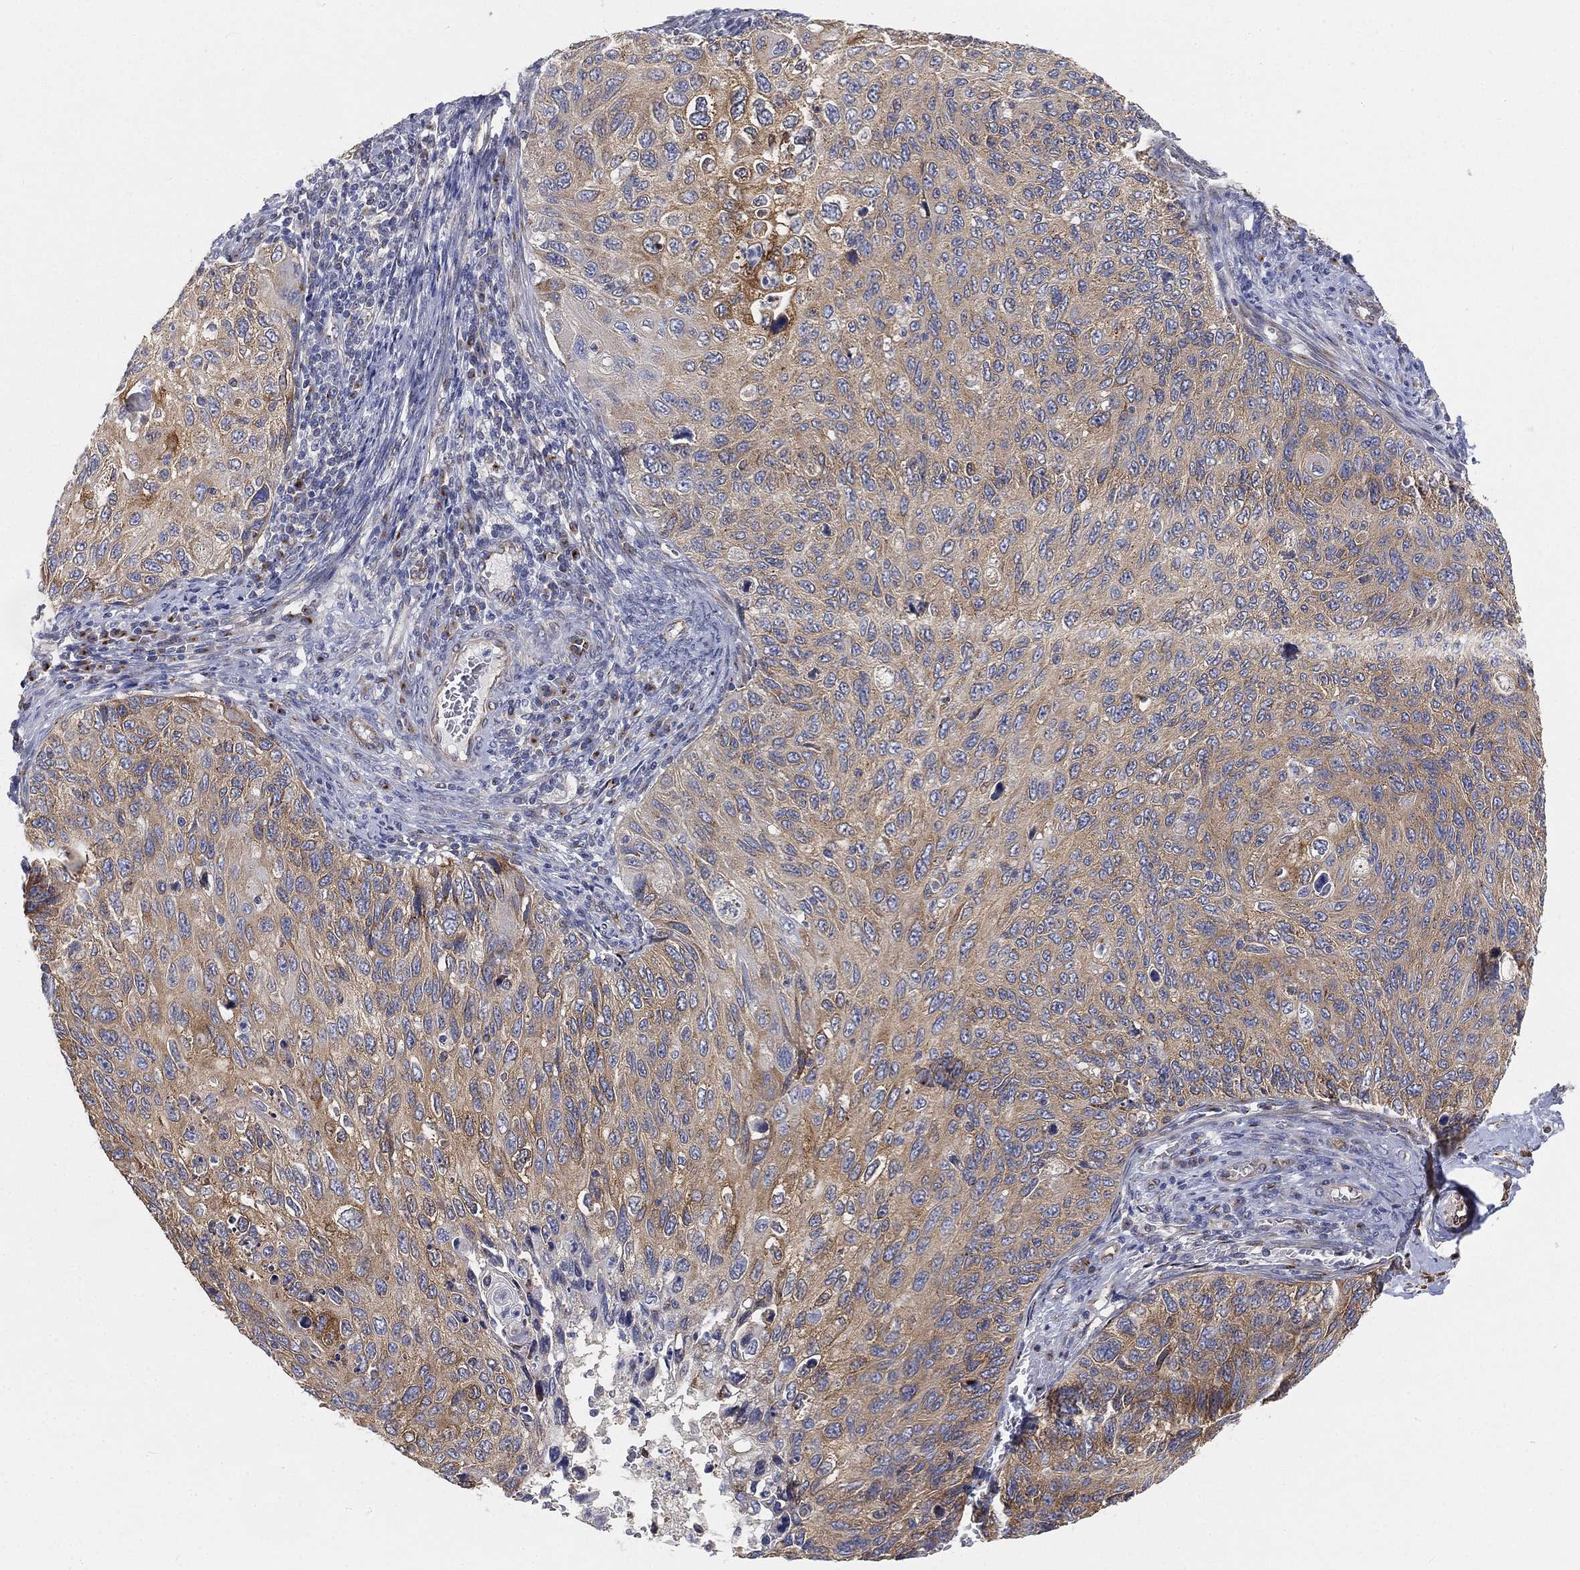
{"staining": {"intensity": "moderate", "quantity": "25%-75%", "location": "cytoplasmic/membranous"}, "tissue": "cervical cancer", "cell_type": "Tumor cells", "image_type": "cancer", "snomed": [{"axis": "morphology", "description": "Squamous cell carcinoma, NOS"}, {"axis": "topography", "description": "Cervix"}], "caption": "Immunohistochemistry (IHC) of human cervical cancer reveals medium levels of moderate cytoplasmic/membranous expression in about 25%-75% of tumor cells.", "gene": "TMEM25", "patient": {"sex": "female", "age": 70}}